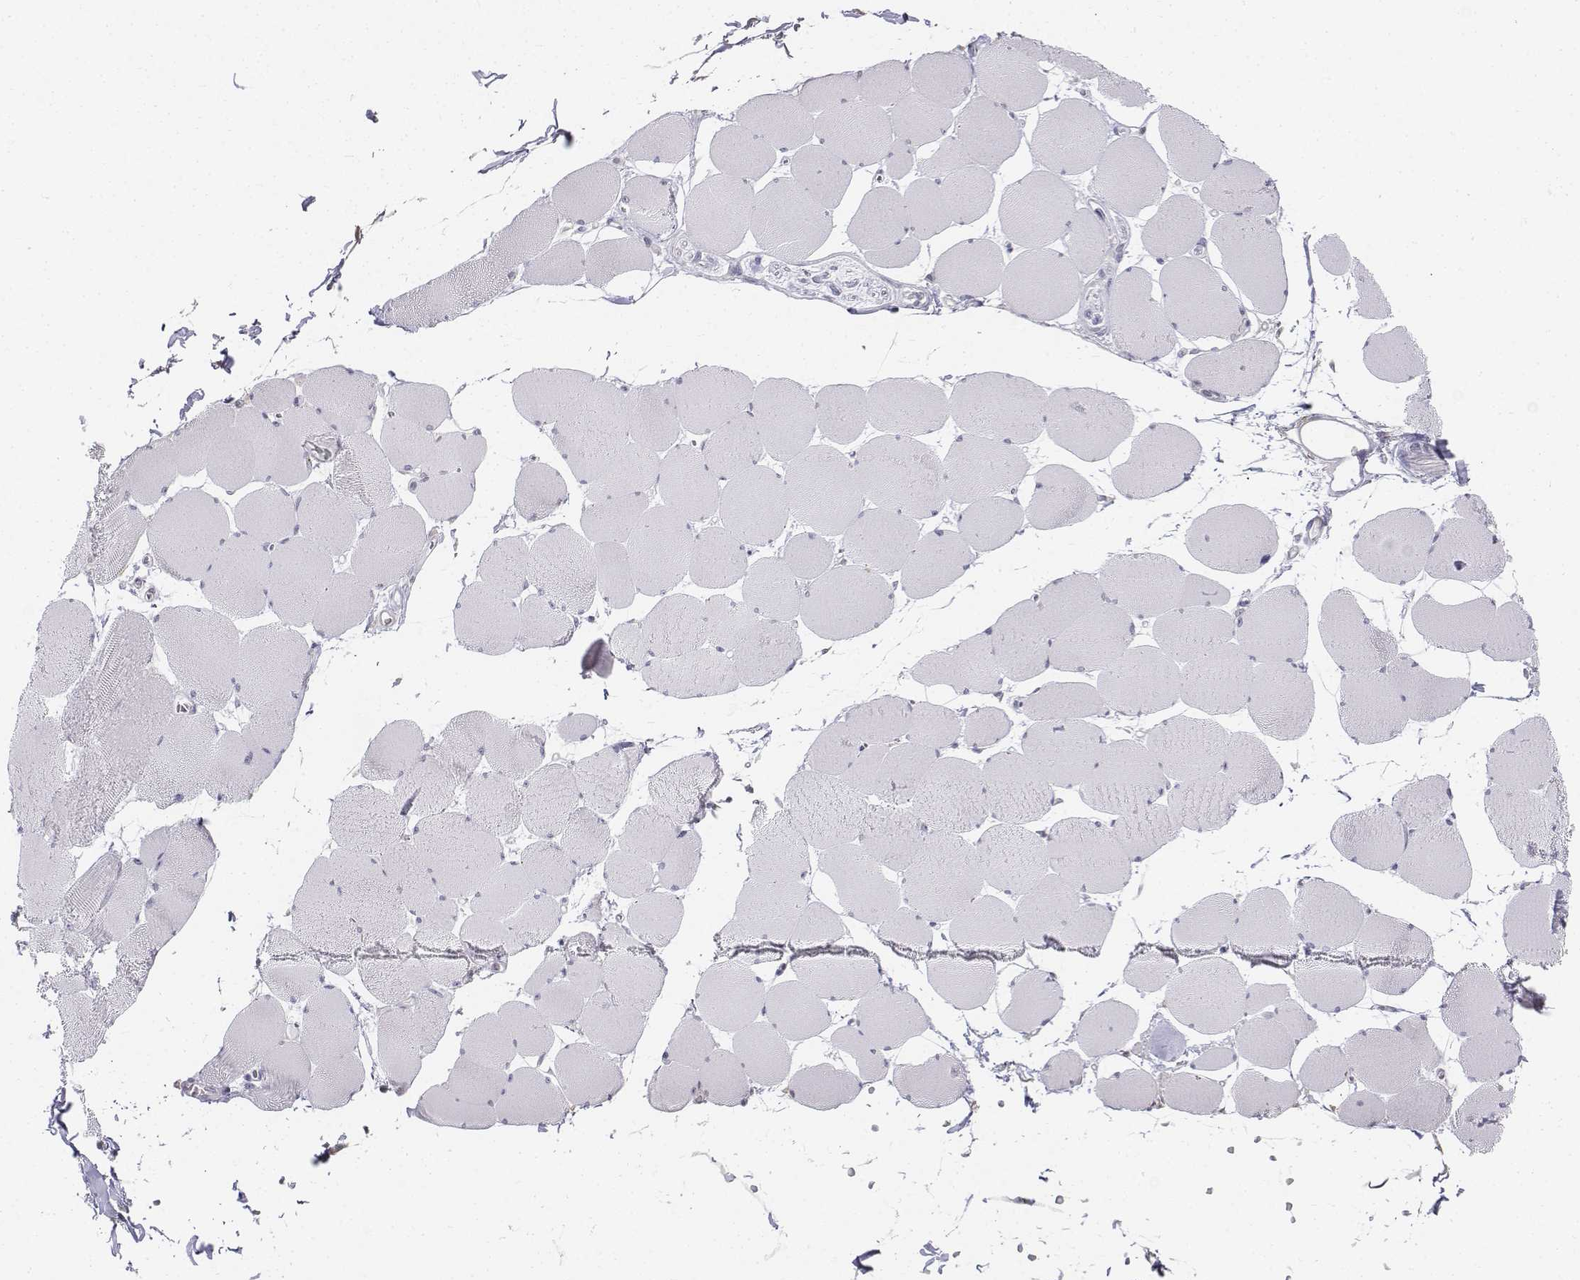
{"staining": {"intensity": "negative", "quantity": "none", "location": "none"}, "tissue": "skeletal muscle", "cell_type": "Myocytes", "image_type": "normal", "snomed": [{"axis": "morphology", "description": "Normal tissue, NOS"}, {"axis": "topography", "description": "Skeletal muscle"}], "caption": "Skeletal muscle stained for a protein using immunohistochemistry (IHC) exhibits no expression myocytes.", "gene": "PENK", "patient": {"sex": "female", "age": 75}}